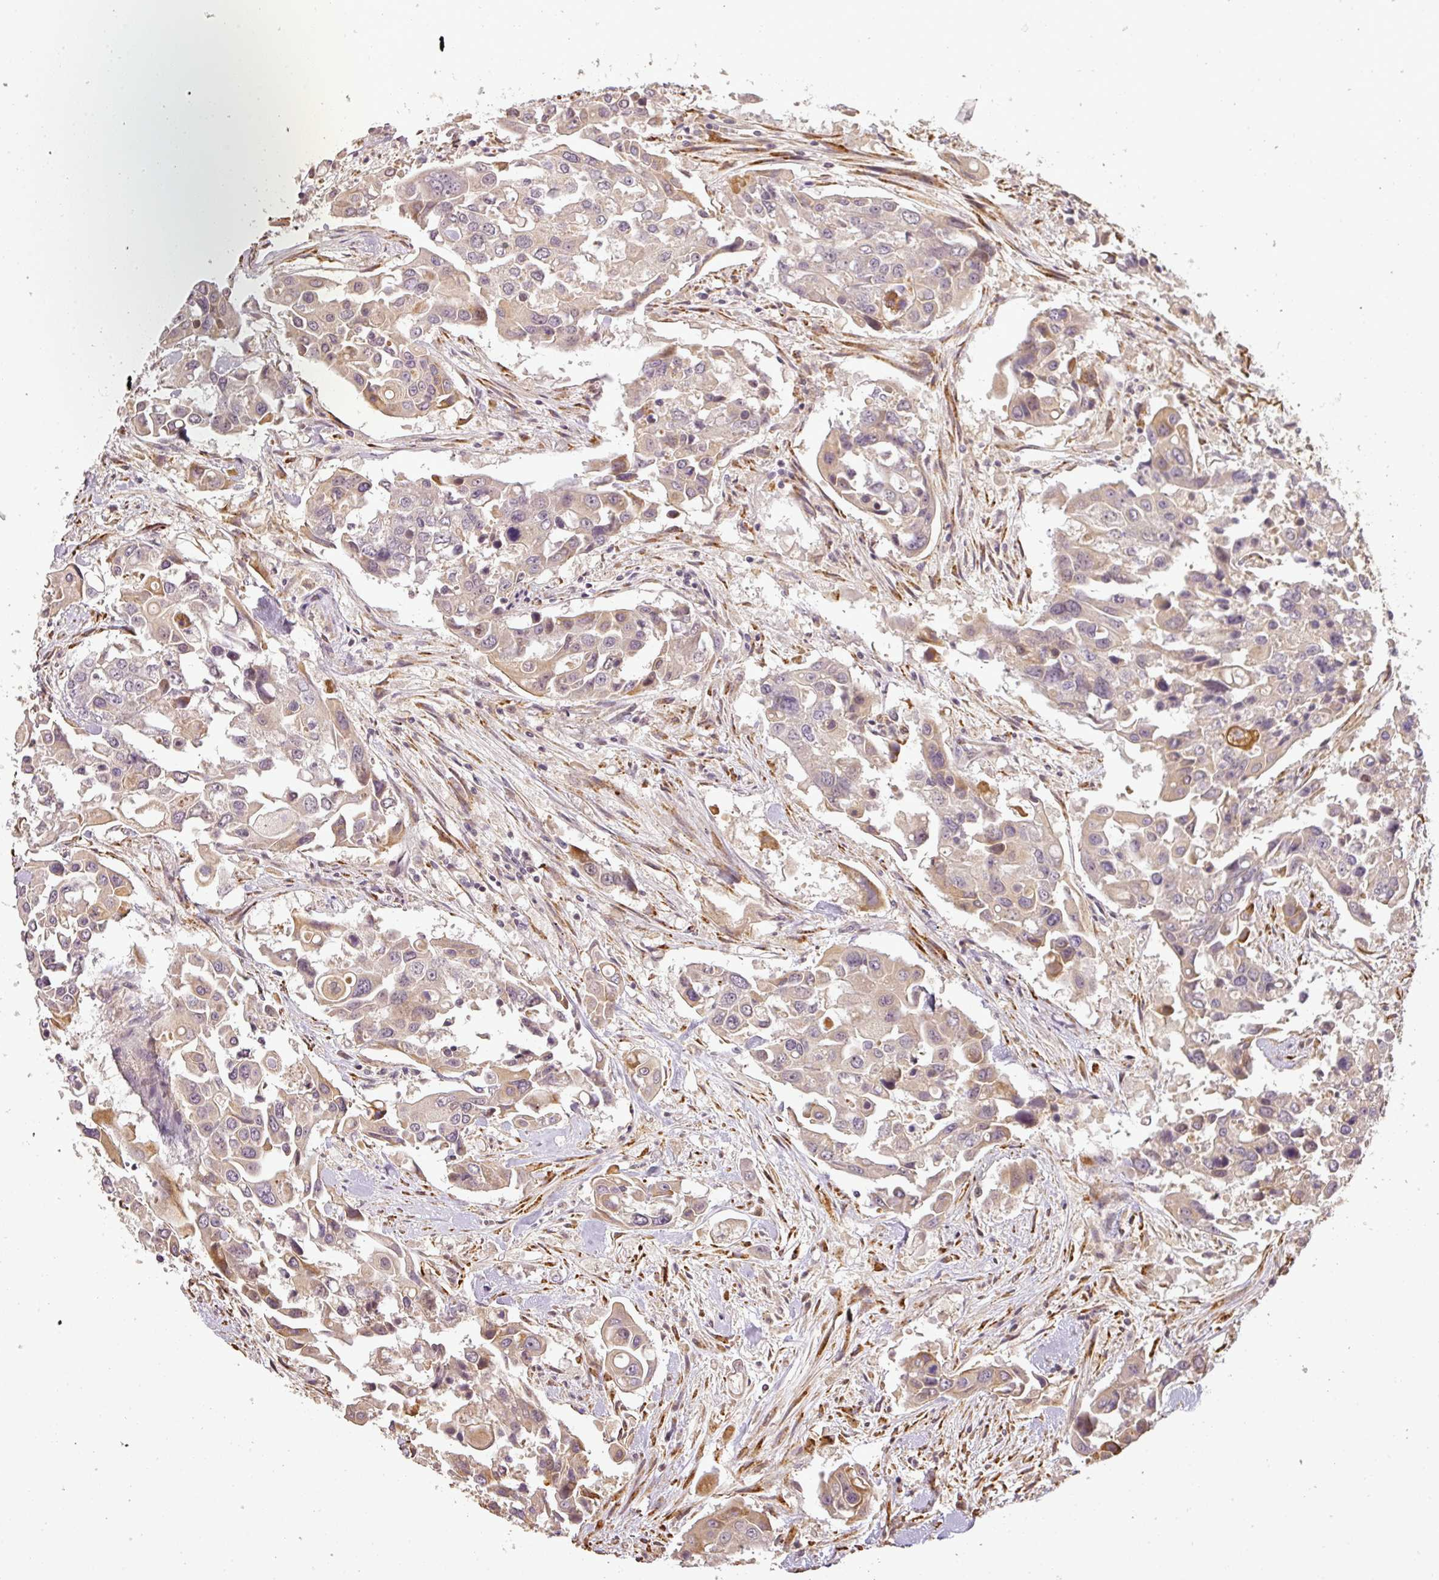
{"staining": {"intensity": "weak", "quantity": "25%-75%", "location": "cytoplasmic/membranous,nuclear"}, "tissue": "colorectal cancer", "cell_type": "Tumor cells", "image_type": "cancer", "snomed": [{"axis": "morphology", "description": "Adenocarcinoma, NOS"}, {"axis": "topography", "description": "Colon"}], "caption": "Immunohistochemistry (IHC) of colorectal cancer exhibits low levels of weak cytoplasmic/membranous and nuclear expression in approximately 25%-75% of tumor cells.", "gene": "FAIM", "patient": {"sex": "male", "age": 77}}